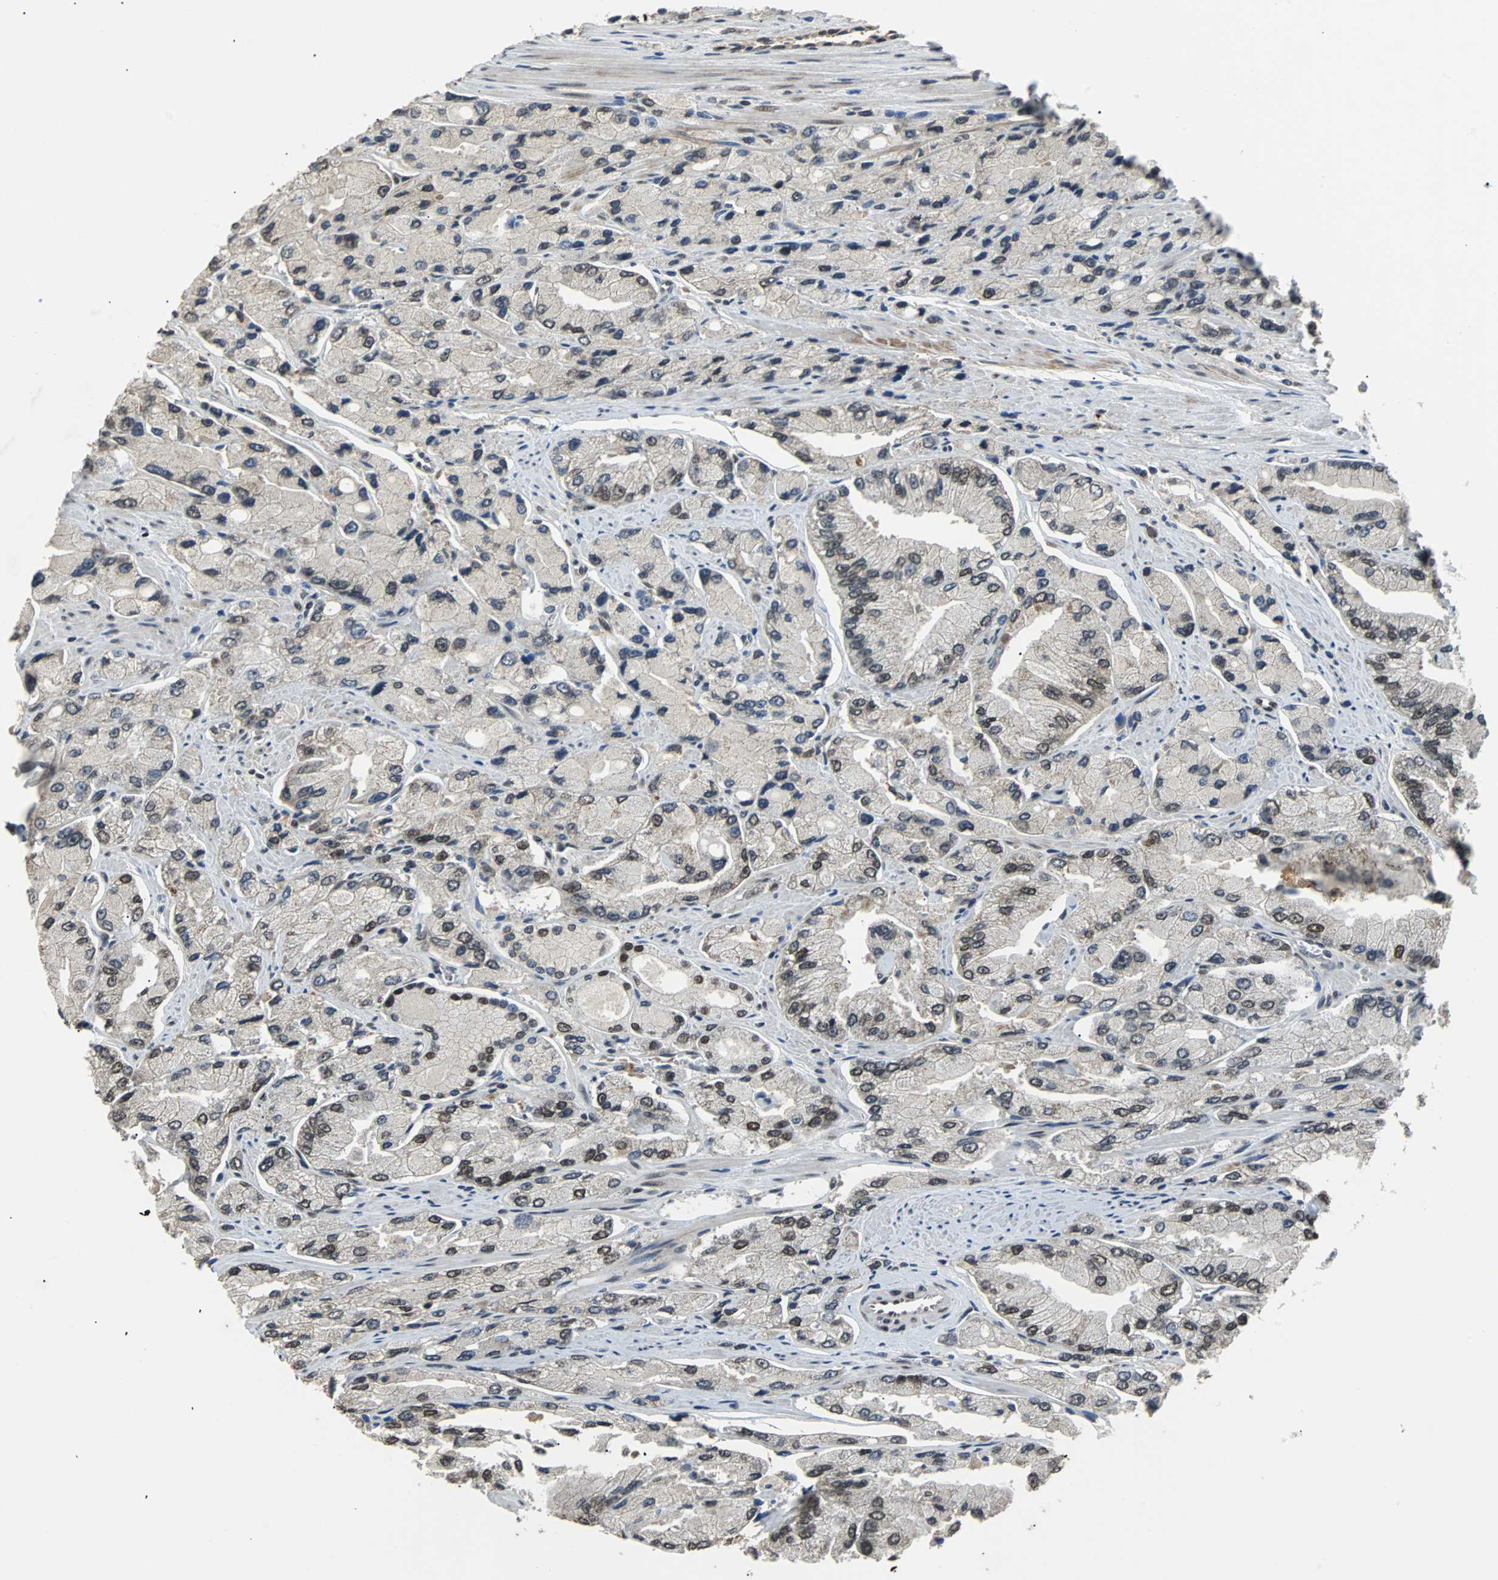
{"staining": {"intensity": "weak", "quantity": "25%-75%", "location": "nuclear"}, "tissue": "prostate cancer", "cell_type": "Tumor cells", "image_type": "cancer", "snomed": [{"axis": "morphology", "description": "Adenocarcinoma, High grade"}, {"axis": "topography", "description": "Prostate"}], "caption": "Human high-grade adenocarcinoma (prostate) stained with a protein marker demonstrates weak staining in tumor cells.", "gene": "PHC1", "patient": {"sex": "male", "age": 58}}